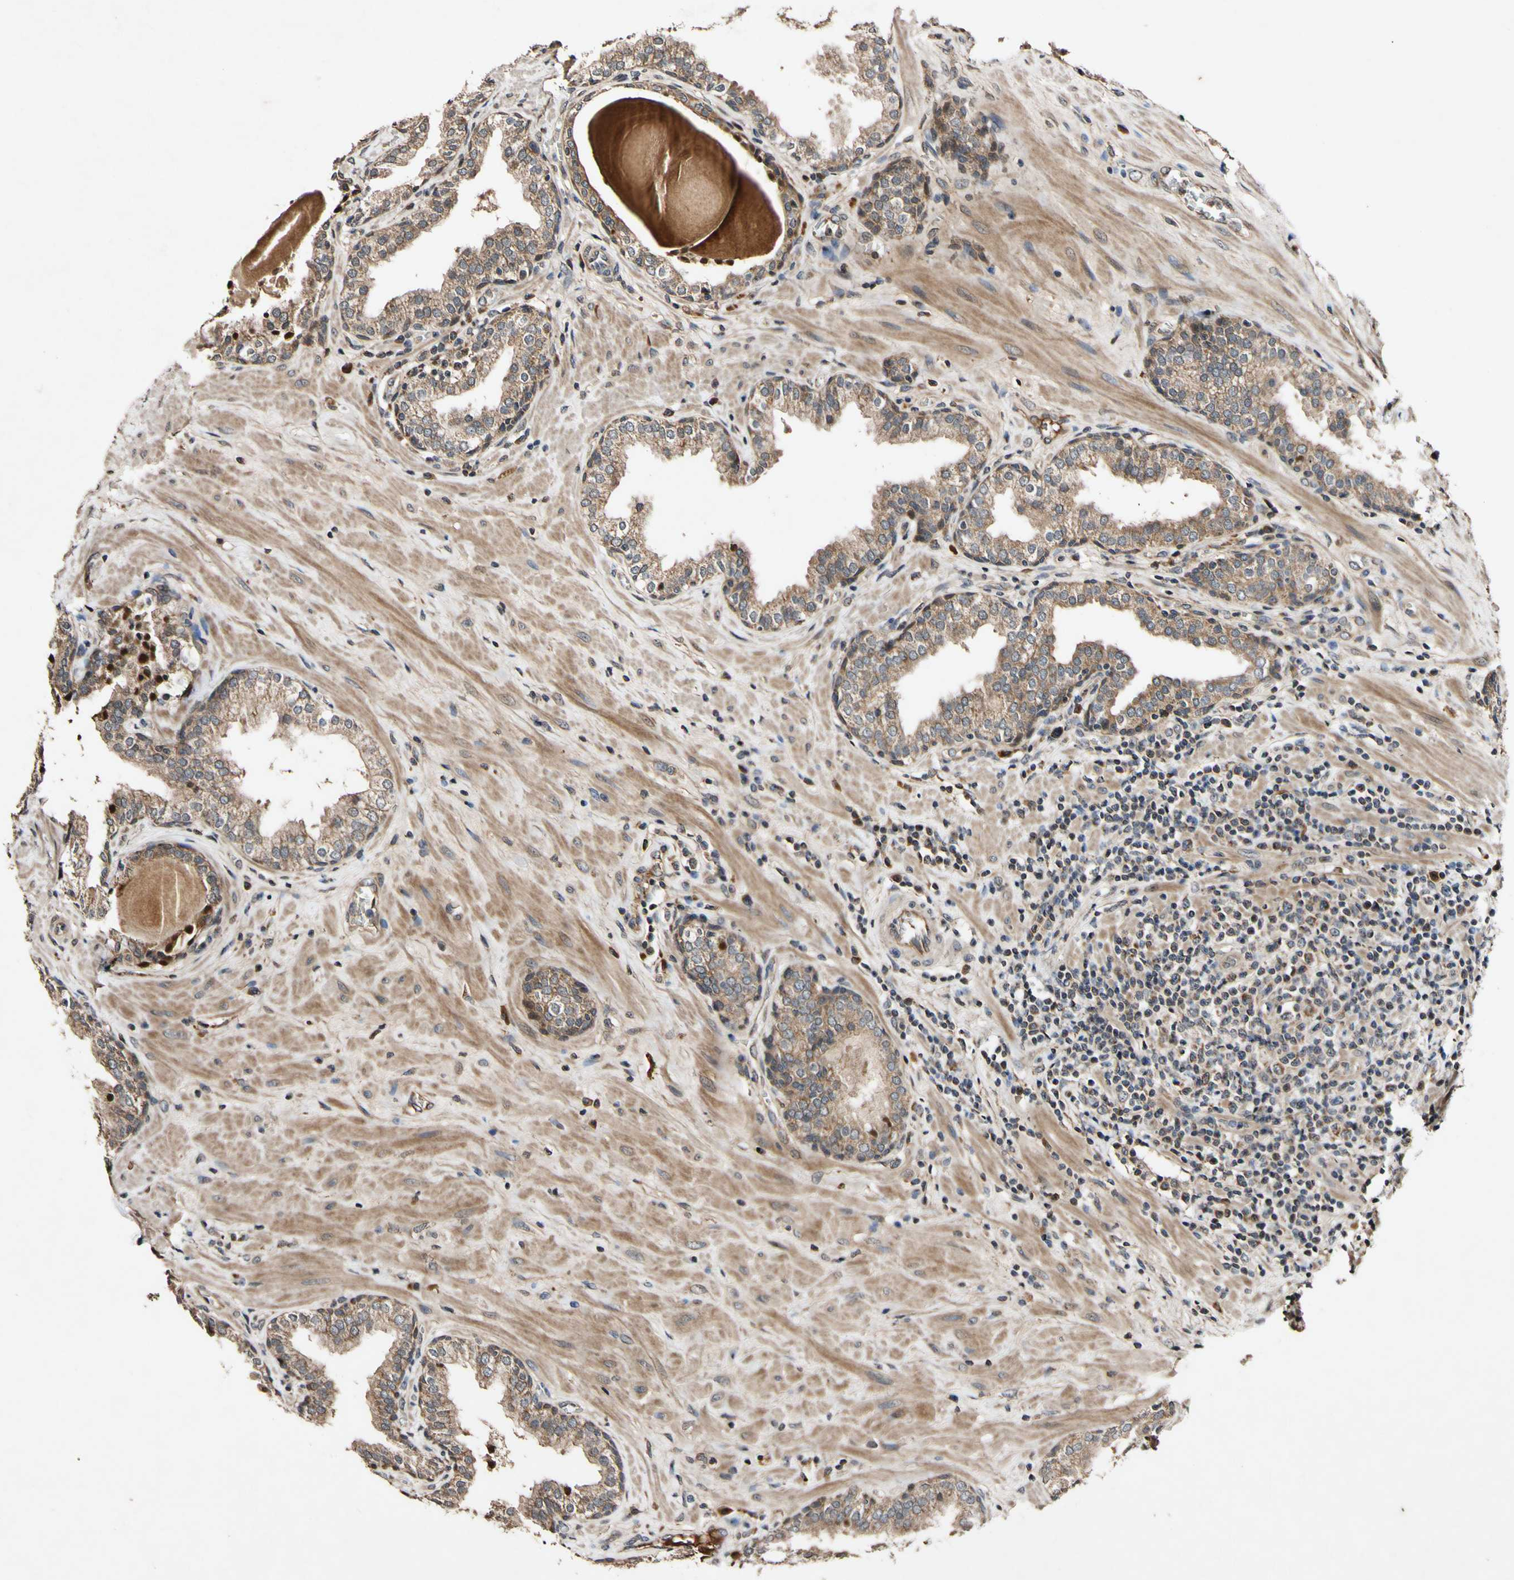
{"staining": {"intensity": "moderate", "quantity": ">75%", "location": "cytoplasmic/membranous"}, "tissue": "prostate", "cell_type": "Glandular cells", "image_type": "normal", "snomed": [{"axis": "morphology", "description": "Normal tissue, NOS"}, {"axis": "topography", "description": "Prostate"}], "caption": "IHC staining of normal prostate, which reveals medium levels of moderate cytoplasmic/membranous expression in approximately >75% of glandular cells indicating moderate cytoplasmic/membranous protein positivity. The staining was performed using DAB (brown) for protein detection and nuclei were counterstained in hematoxylin (blue).", "gene": "PLAT", "patient": {"sex": "male", "age": 51}}